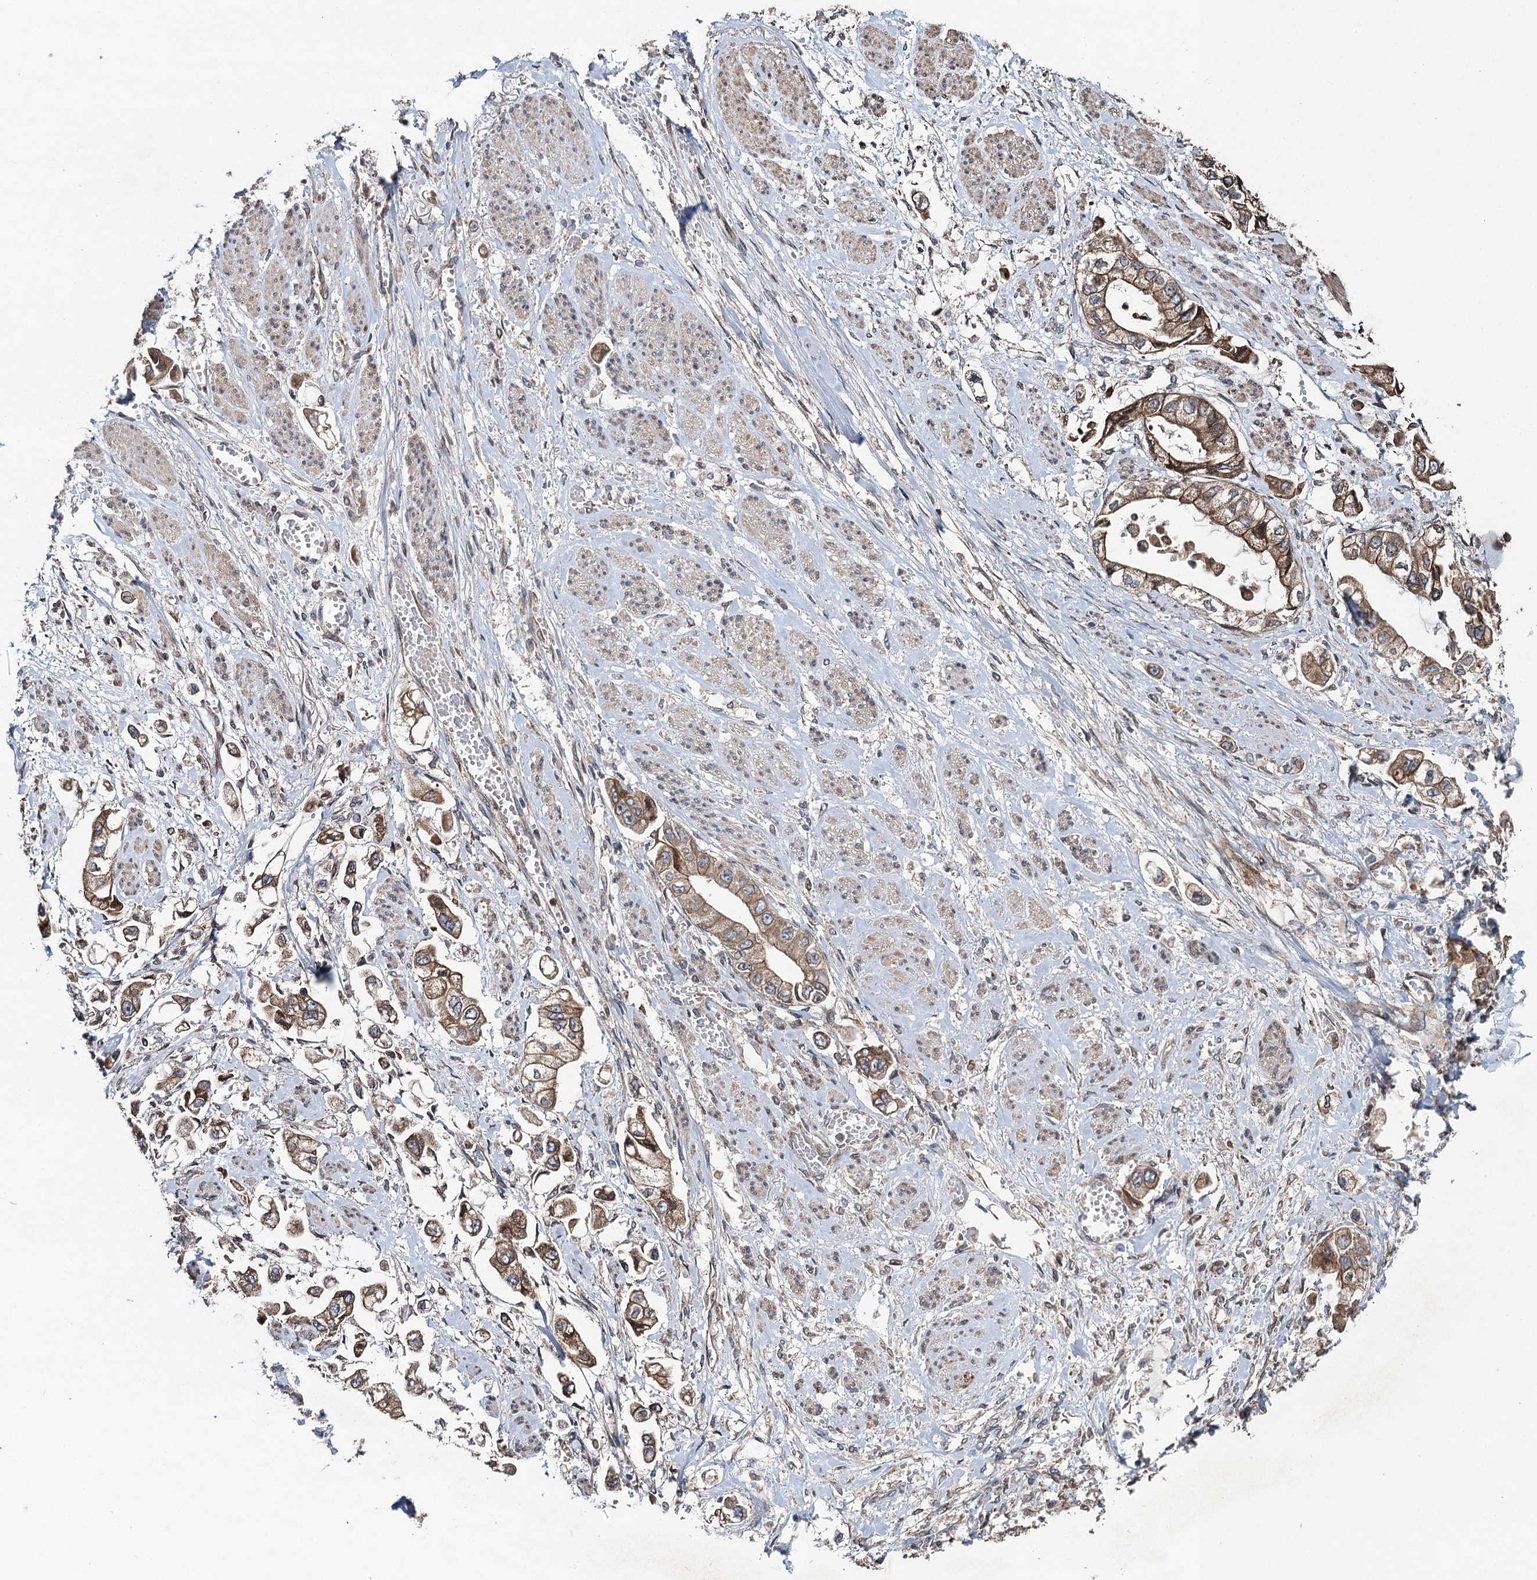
{"staining": {"intensity": "moderate", "quantity": ">75%", "location": "cytoplasmic/membranous"}, "tissue": "stomach cancer", "cell_type": "Tumor cells", "image_type": "cancer", "snomed": [{"axis": "morphology", "description": "Adenocarcinoma, NOS"}, {"axis": "topography", "description": "Stomach"}], "caption": "There is medium levels of moderate cytoplasmic/membranous expression in tumor cells of stomach cancer (adenocarcinoma), as demonstrated by immunohistochemical staining (brown color).", "gene": "EVX2", "patient": {"sex": "male", "age": 62}}